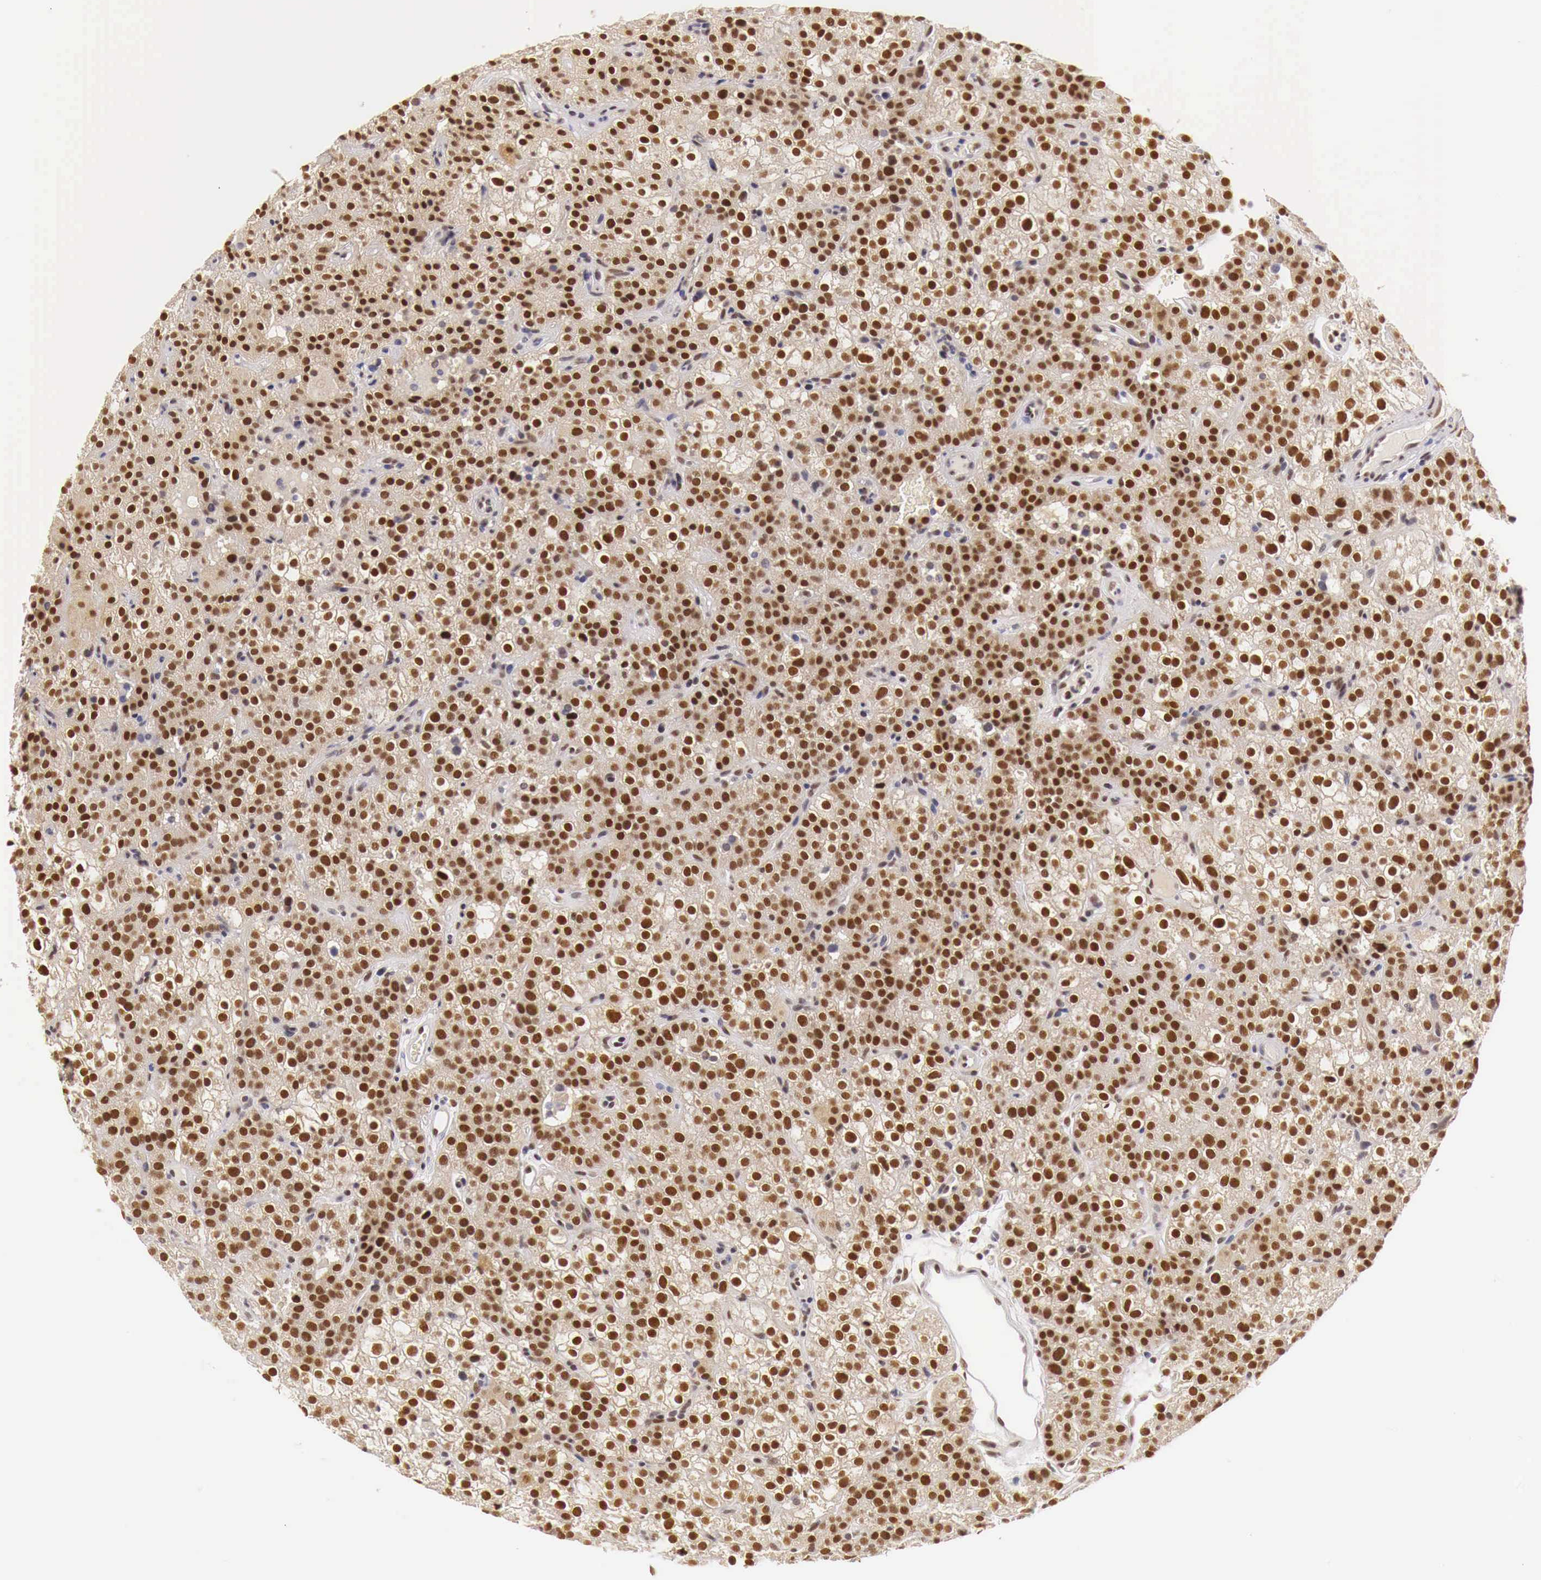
{"staining": {"intensity": "strong", "quantity": ">75%", "location": "cytoplasmic/membranous,nuclear"}, "tissue": "parathyroid gland", "cell_type": "Glandular cells", "image_type": "normal", "snomed": [{"axis": "morphology", "description": "Normal tissue, NOS"}, {"axis": "topography", "description": "Parathyroid gland"}], "caption": "IHC histopathology image of unremarkable parathyroid gland: parathyroid gland stained using IHC displays high levels of strong protein expression localized specifically in the cytoplasmic/membranous,nuclear of glandular cells, appearing as a cytoplasmic/membranous,nuclear brown color.", "gene": "GPKOW", "patient": {"sex": "male", "age": 71}}